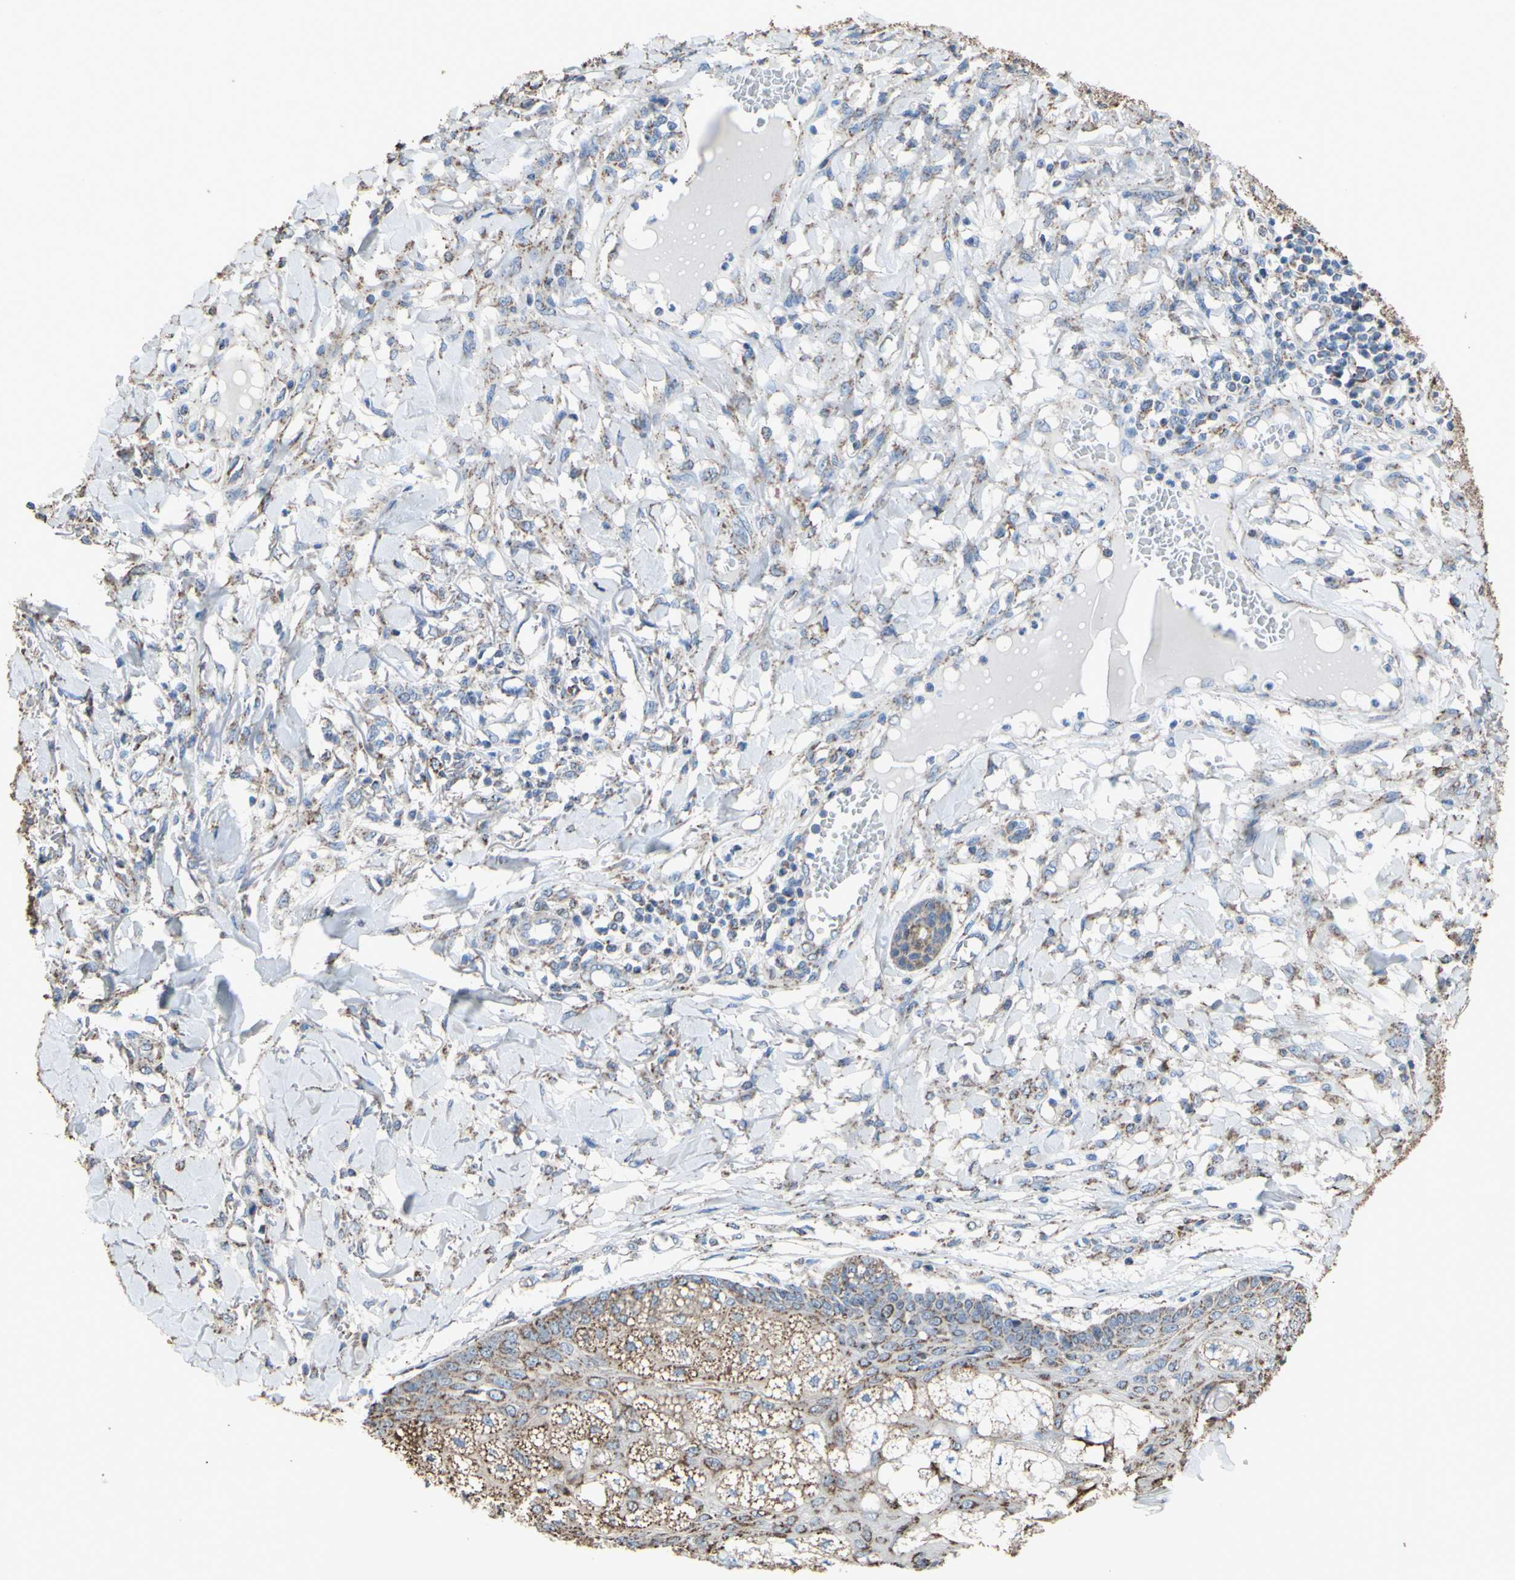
{"staining": {"intensity": "weak", "quantity": ">75%", "location": "cytoplasmic/membranous"}, "tissue": "skin cancer", "cell_type": "Tumor cells", "image_type": "cancer", "snomed": [{"axis": "morphology", "description": "Squamous cell carcinoma, NOS"}, {"axis": "topography", "description": "Skin"}], "caption": "Immunohistochemical staining of skin cancer (squamous cell carcinoma) reveals low levels of weak cytoplasmic/membranous positivity in about >75% of tumor cells.", "gene": "CMKLR2", "patient": {"sex": "female", "age": 78}}